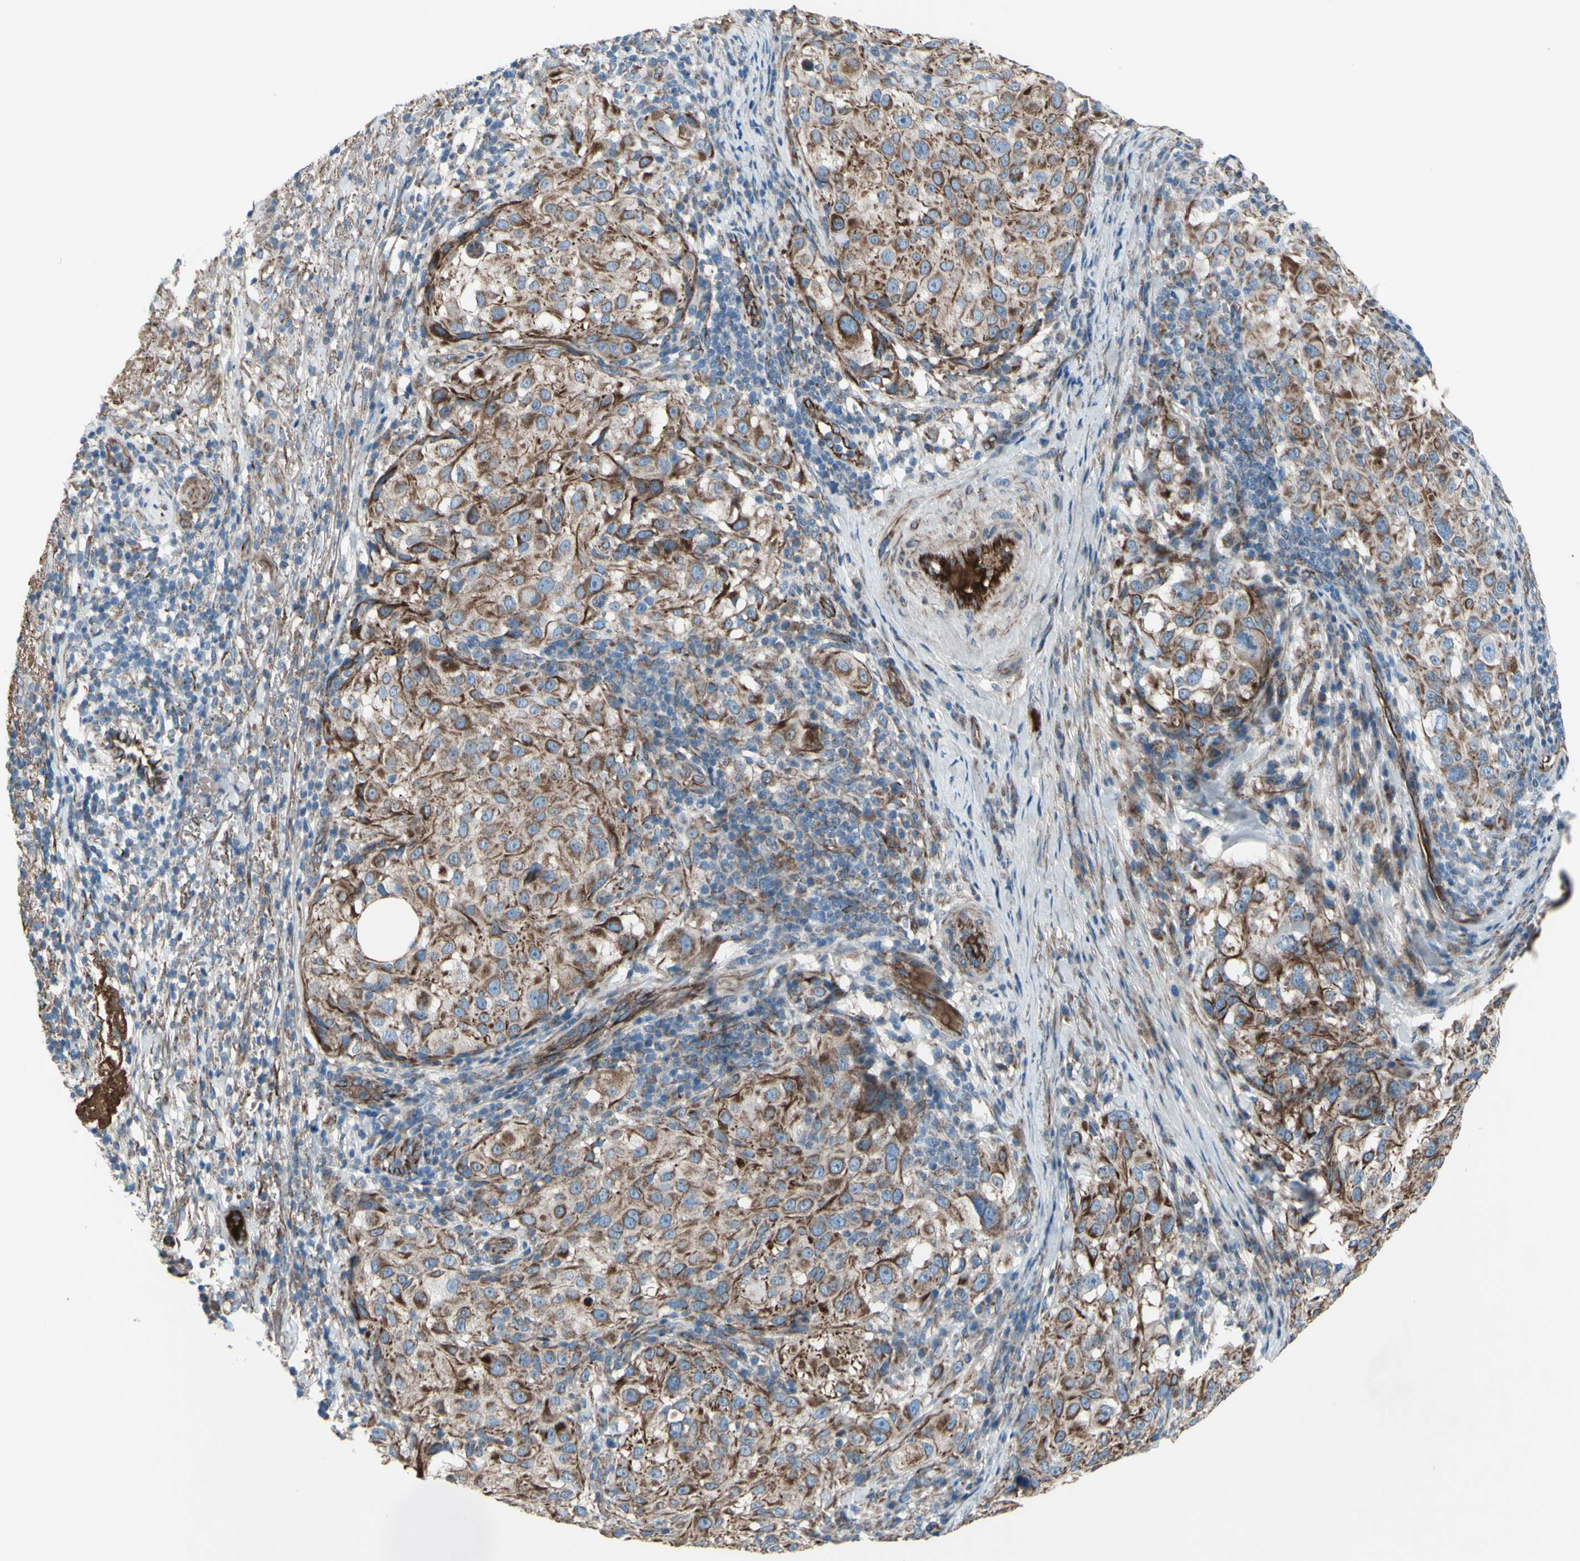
{"staining": {"intensity": "moderate", "quantity": ">75%", "location": "cytoplasmic/membranous"}, "tissue": "melanoma", "cell_type": "Tumor cells", "image_type": "cancer", "snomed": [{"axis": "morphology", "description": "Necrosis, NOS"}, {"axis": "morphology", "description": "Malignant melanoma, NOS"}, {"axis": "topography", "description": "Skin"}], "caption": "Immunohistochemical staining of human malignant melanoma displays moderate cytoplasmic/membranous protein expression in about >75% of tumor cells. (Brightfield microscopy of DAB IHC at high magnification).", "gene": "EMC7", "patient": {"sex": "female", "age": 87}}